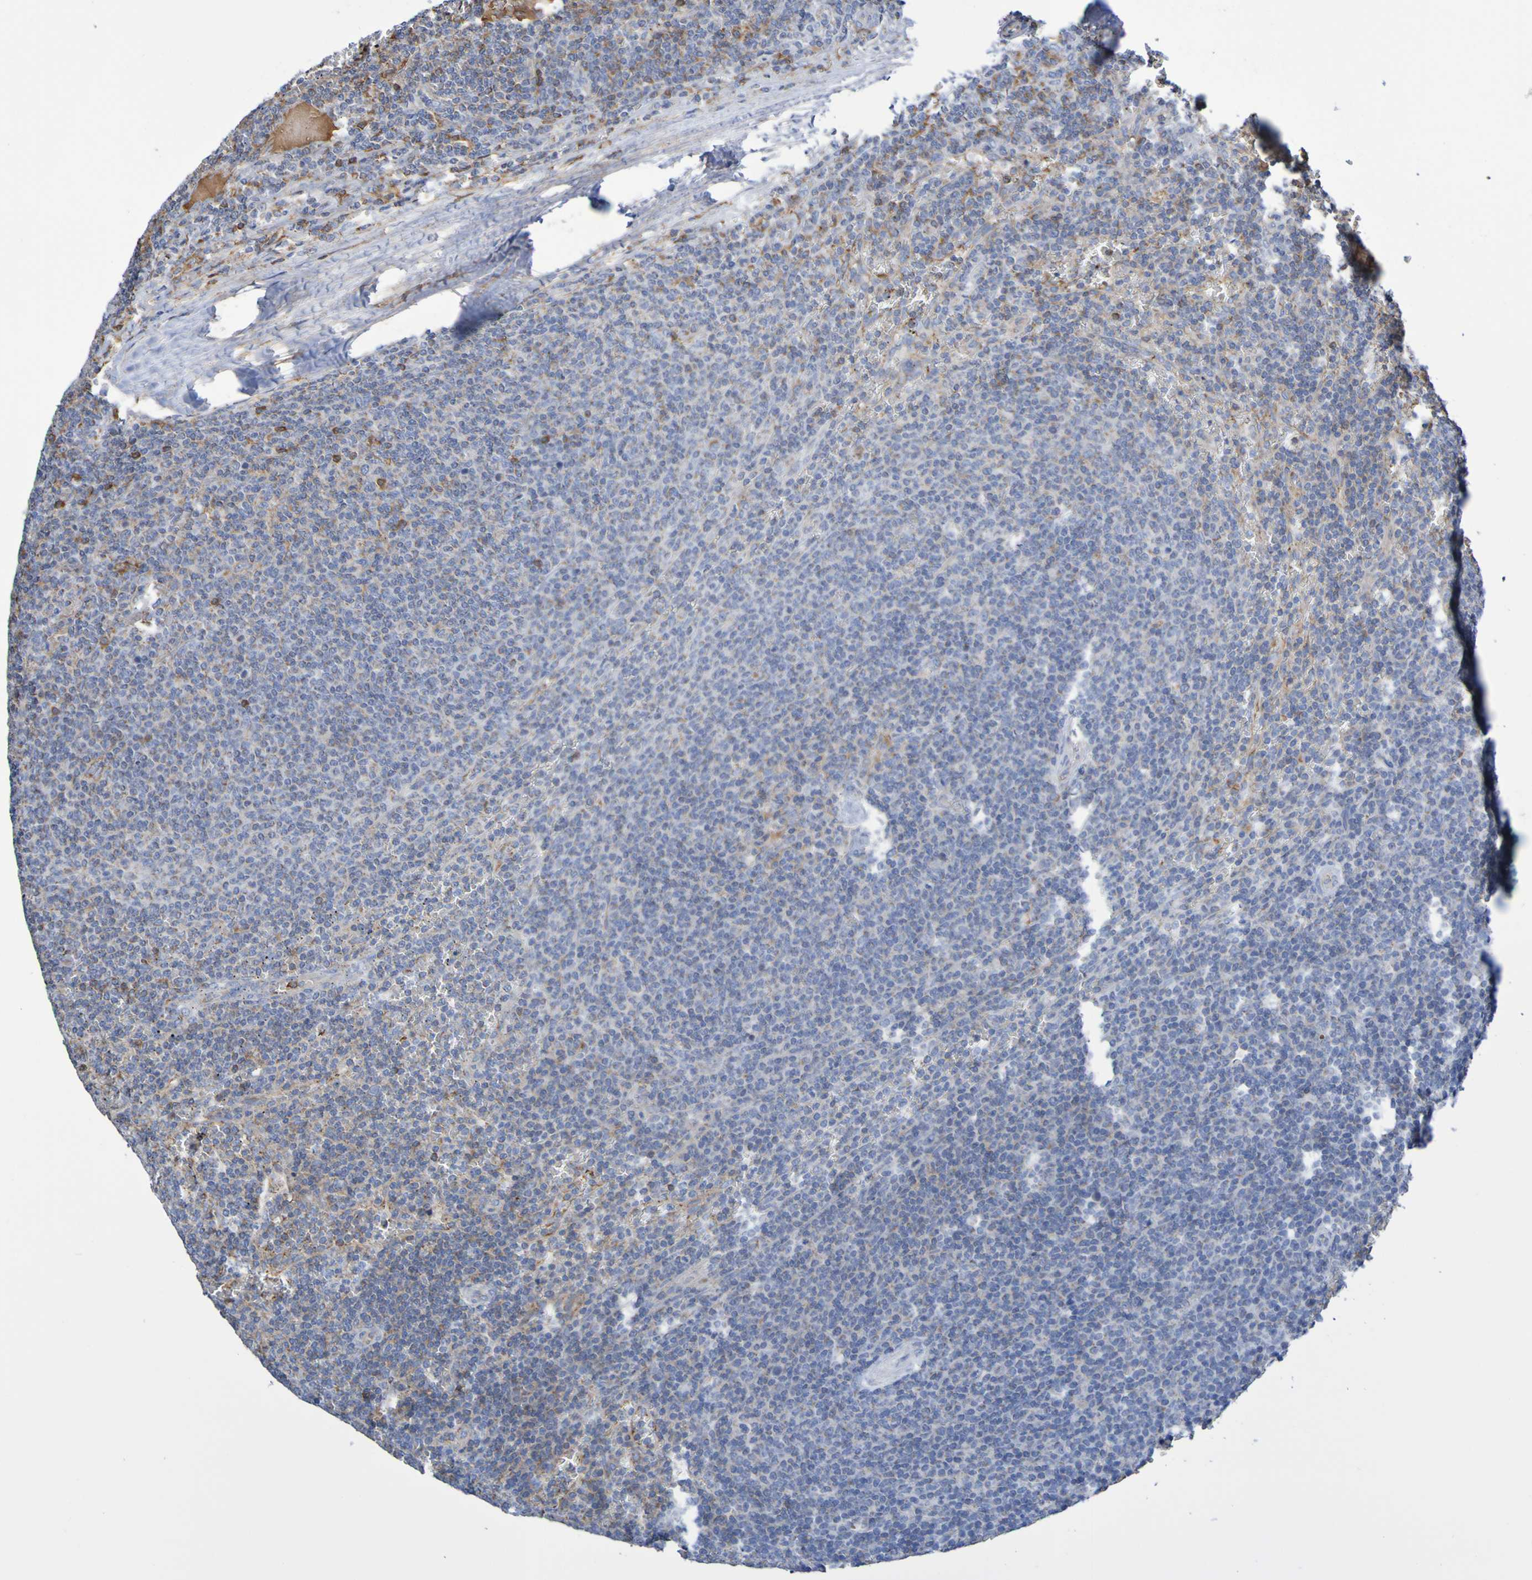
{"staining": {"intensity": "weak", "quantity": "25%-75%", "location": "cytoplasmic/membranous"}, "tissue": "lymphoma", "cell_type": "Tumor cells", "image_type": "cancer", "snomed": [{"axis": "morphology", "description": "Malignant lymphoma, non-Hodgkin's type, Low grade"}, {"axis": "topography", "description": "Spleen"}], "caption": "There is low levels of weak cytoplasmic/membranous positivity in tumor cells of low-grade malignant lymphoma, non-Hodgkin's type, as demonstrated by immunohistochemical staining (brown color).", "gene": "CNTN2", "patient": {"sex": "female", "age": 50}}